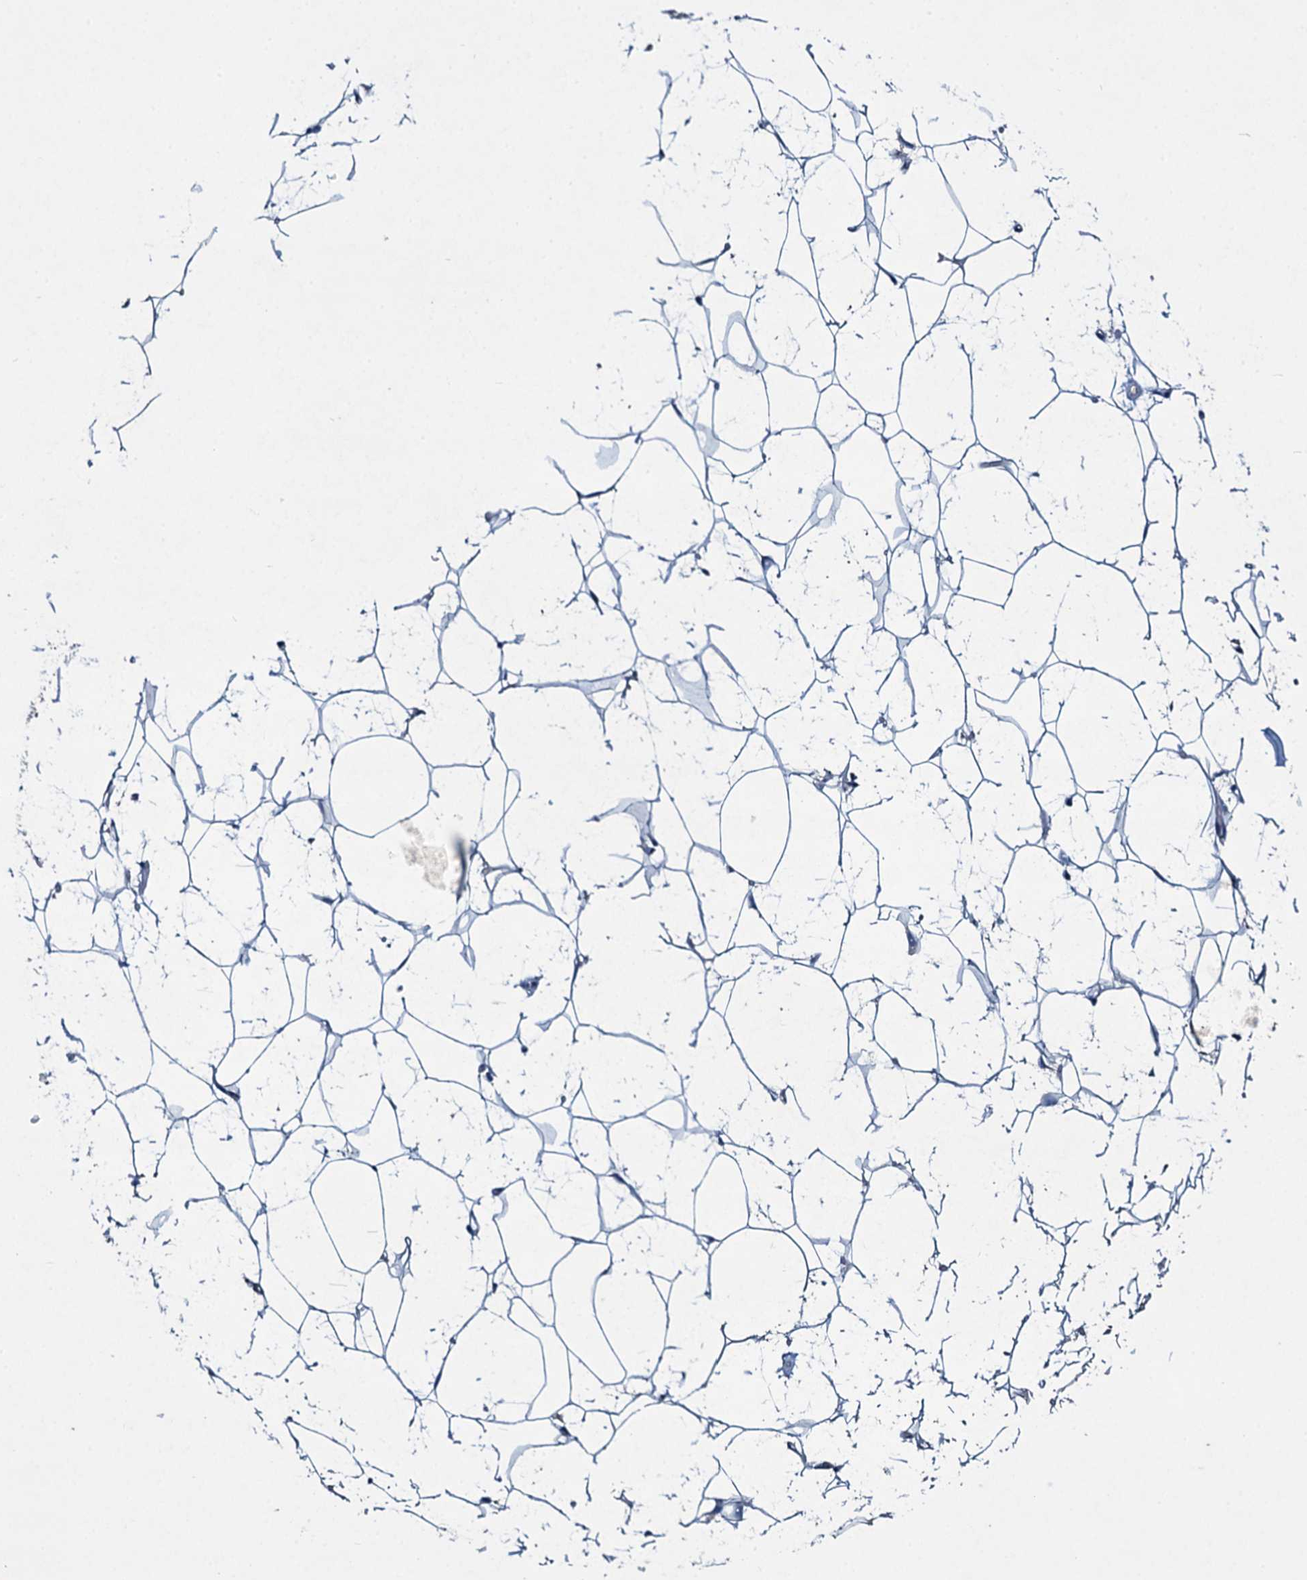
{"staining": {"intensity": "negative", "quantity": "none", "location": "none"}, "tissue": "adipose tissue", "cell_type": "Adipocytes", "image_type": "normal", "snomed": [{"axis": "morphology", "description": "Normal tissue, NOS"}, {"axis": "topography", "description": "Breast"}], "caption": "IHC of benign adipose tissue displays no positivity in adipocytes. Nuclei are stained in blue.", "gene": "TPGS2", "patient": {"sex": "female", "age": 26}}